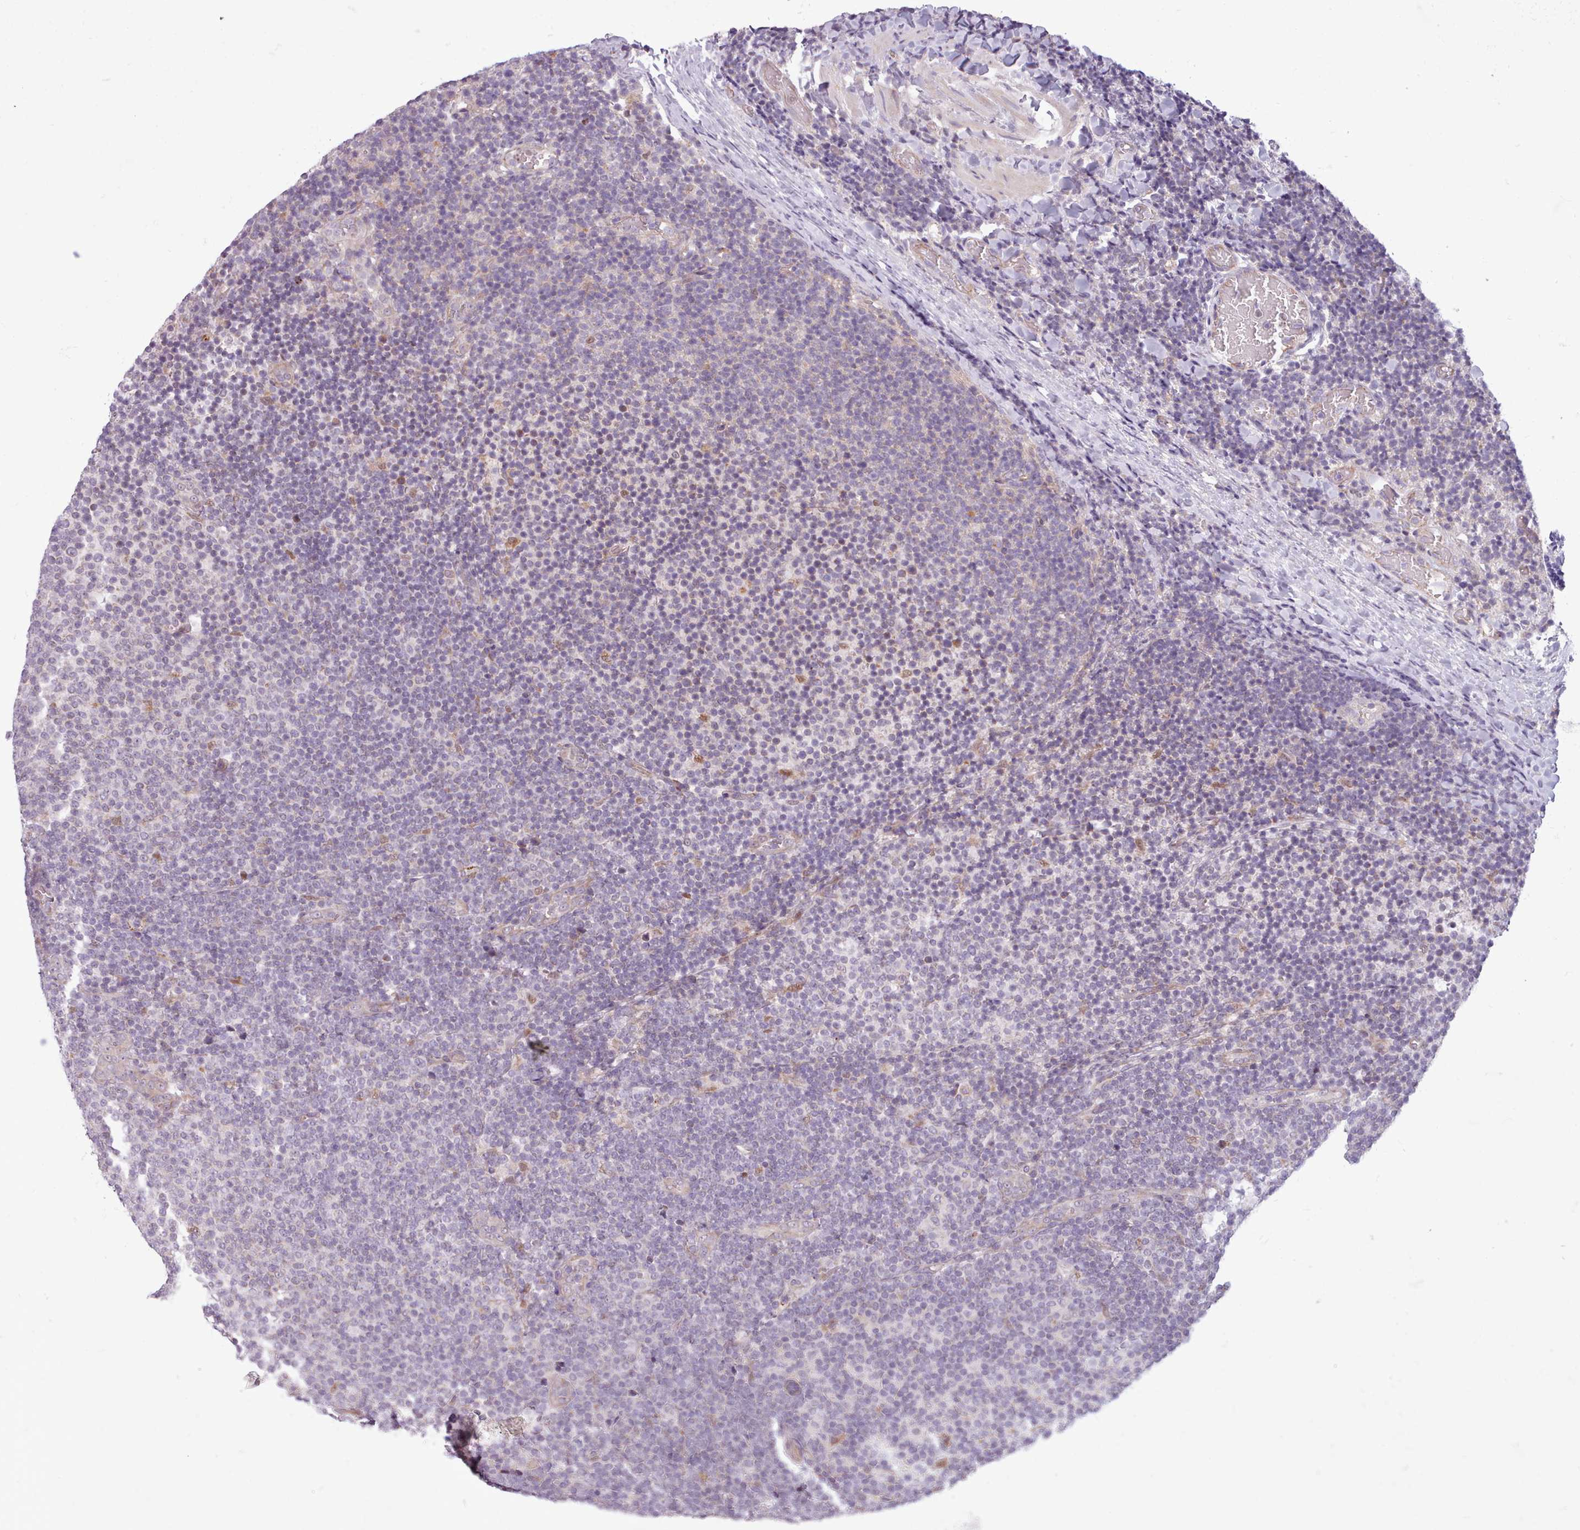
{"staining": {"intensity": "negative", "quantity": "none", "location": "none"}, "tissue": "lymphoma", "cell_type": "Tumor cells", "image_type": "cancer", "snomed": [{"axis": "morphology", "description": "Malignant lymphoma, non-Hodgkin's type, Low grade"}, {"axis": "topography", "description": "Lymph node"}], "caption": "A micrograph of human lymphoma is negative for staining in tumor cells.", "gene": "SLURP1", "patient": {"sex": "male", "age": 66}}